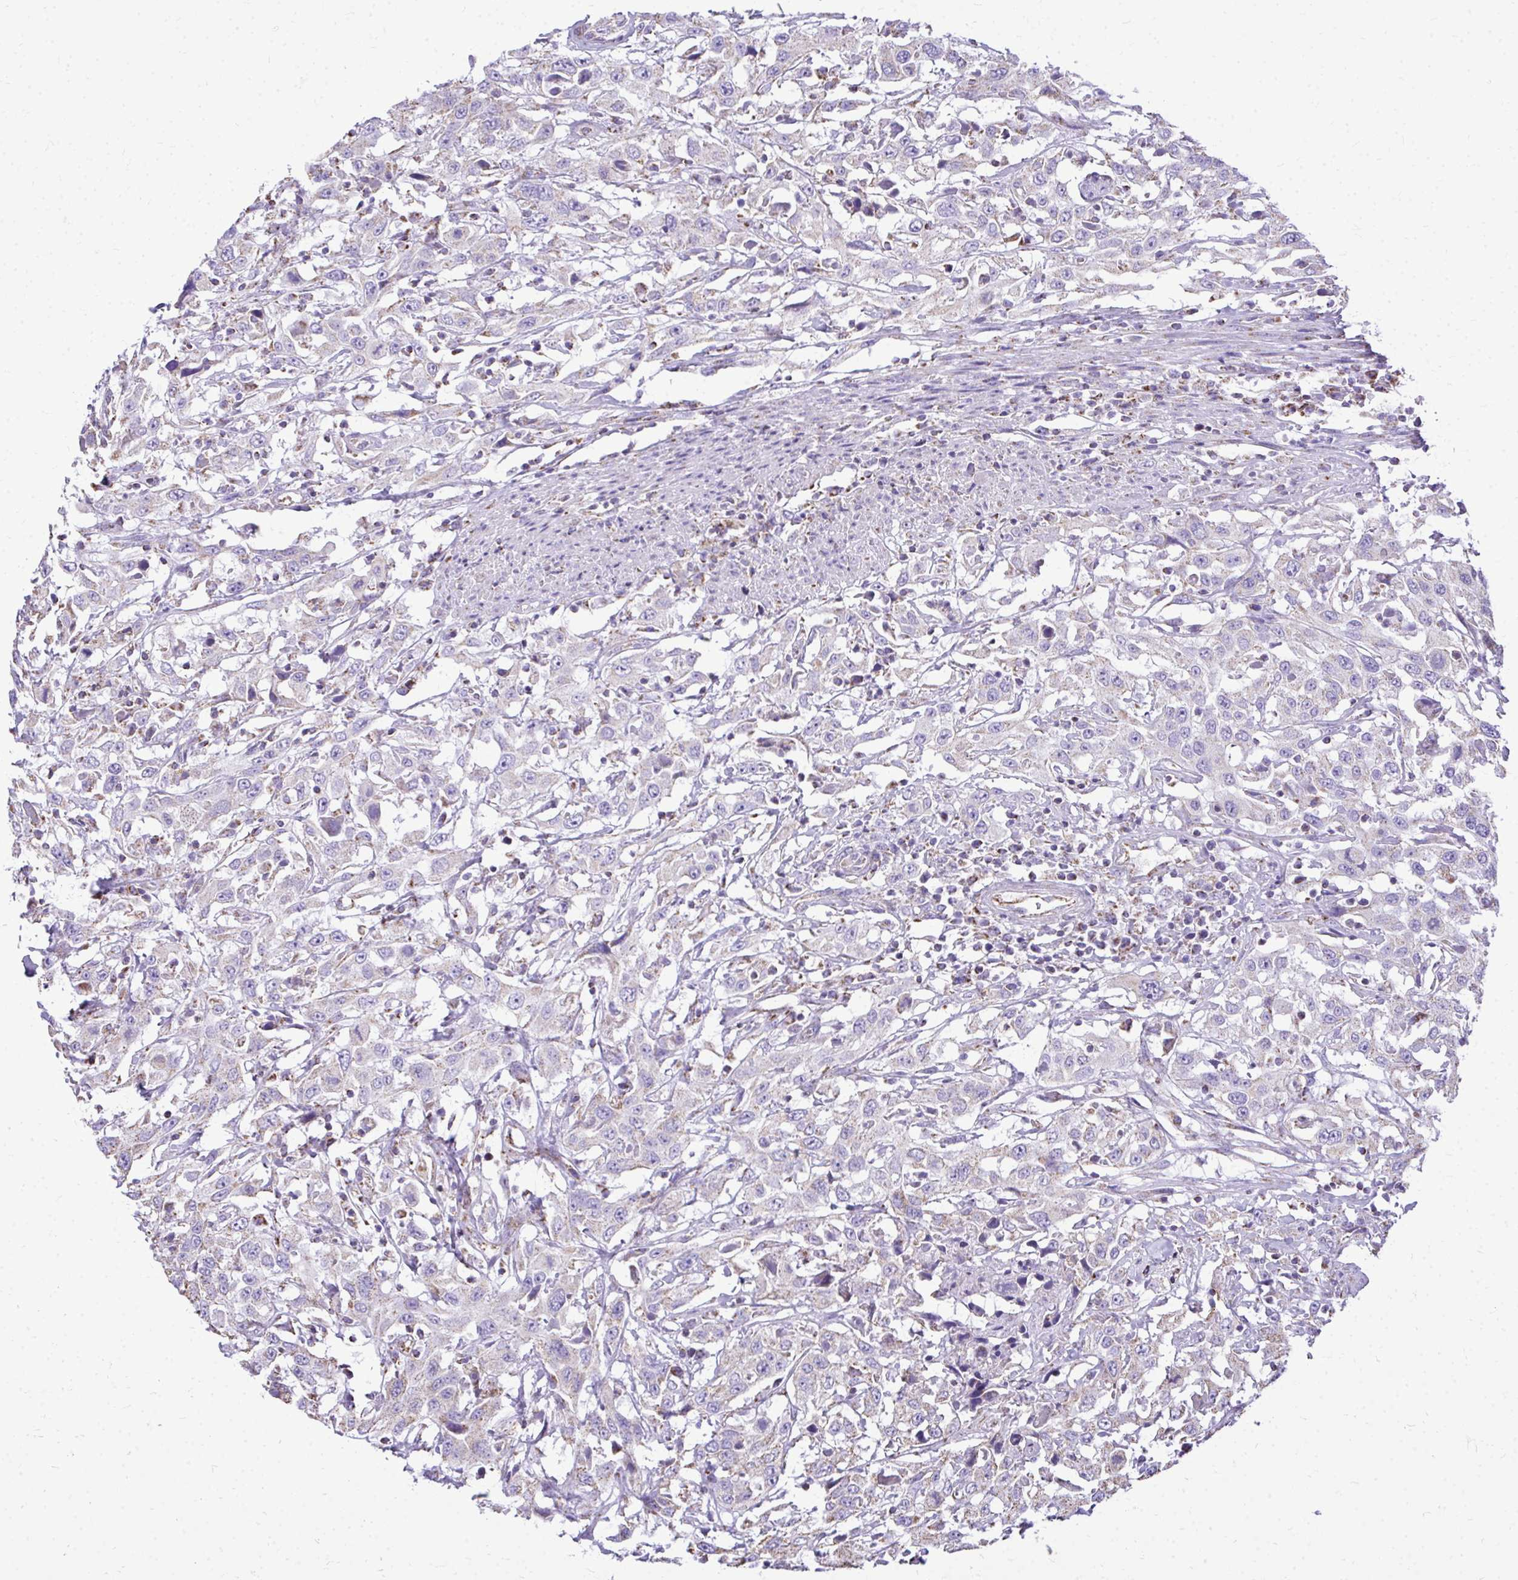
{"staining": {"intensity": "negative", "quantity": "none", "location": "none"}, "tissue": "urothelial cancer", "cell_type": "Tumor cells", "image_type": "cancer", "snomed": [{"axis": "morphology", "description": "Urothelial carcinoma, High grade"}, {"axis": "topography", "description": "Urinary bladder"}], "caption": "Protein analysis of urothelial carcinoma (high-grade) displays no significant positivity in tumor cells.", "gene": "MPZL2", "patient": {"sex": "male", "age": 61}}